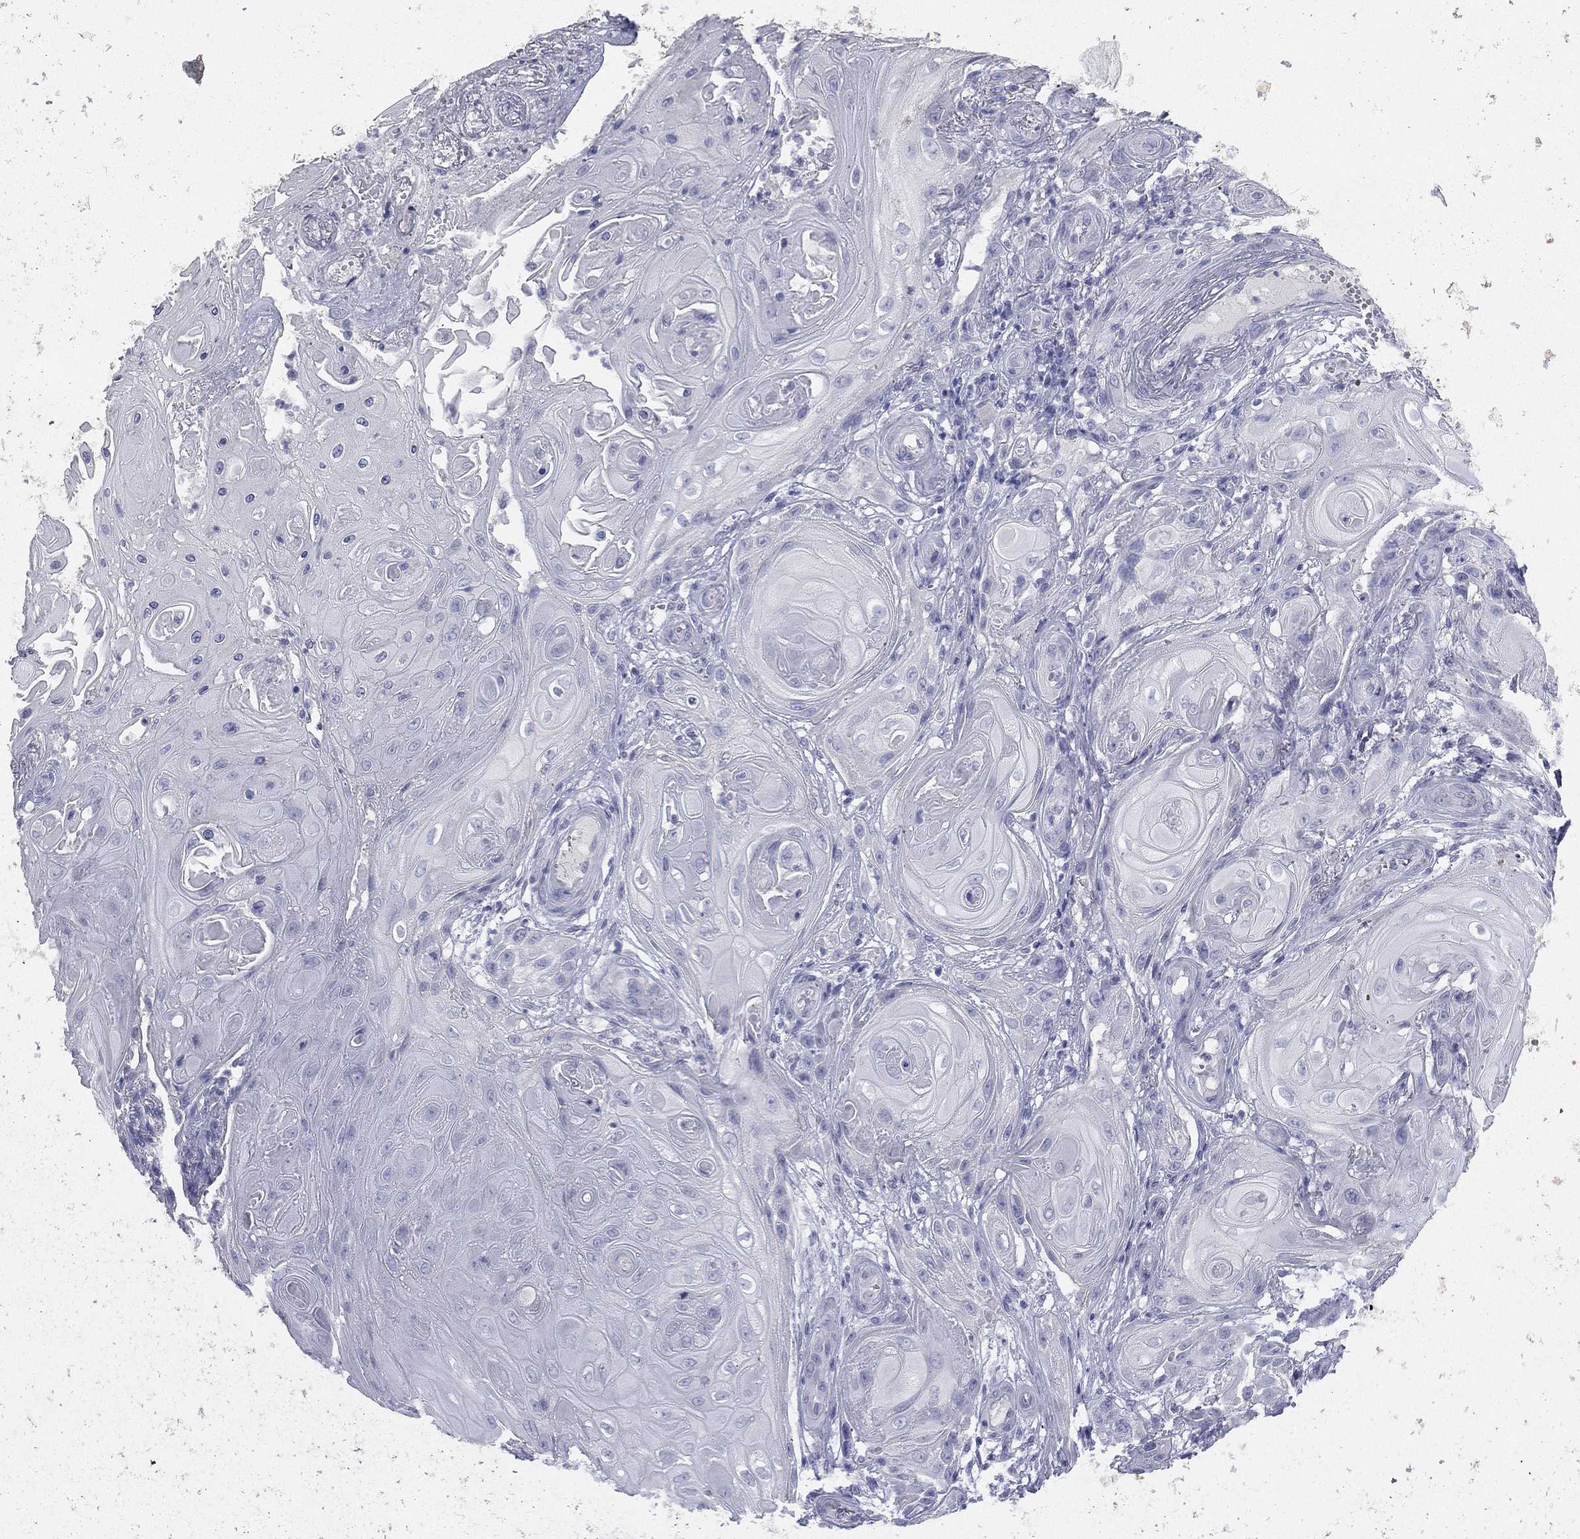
{"staining": {"intensity": "negative", "quantity": "none", "location": "none"}, "tissue": "skin cancer", "cell_type": "Tumor cells", "image_type": "cancer", "snomed": [{"axis": "morphology", "description": "Squamous cell carcinoma, NOS"}, {"axis": "topography", "description": "Skin"}], "caption": "High magnification brightfield microscopy of skin squamous cell carcinoma stained with DAB (brown) and counterstained with hematoxylin (blue): tumor cells show no significant expression.", "gene": "STK31", "patient": {"sex": "male", "age": 62}}